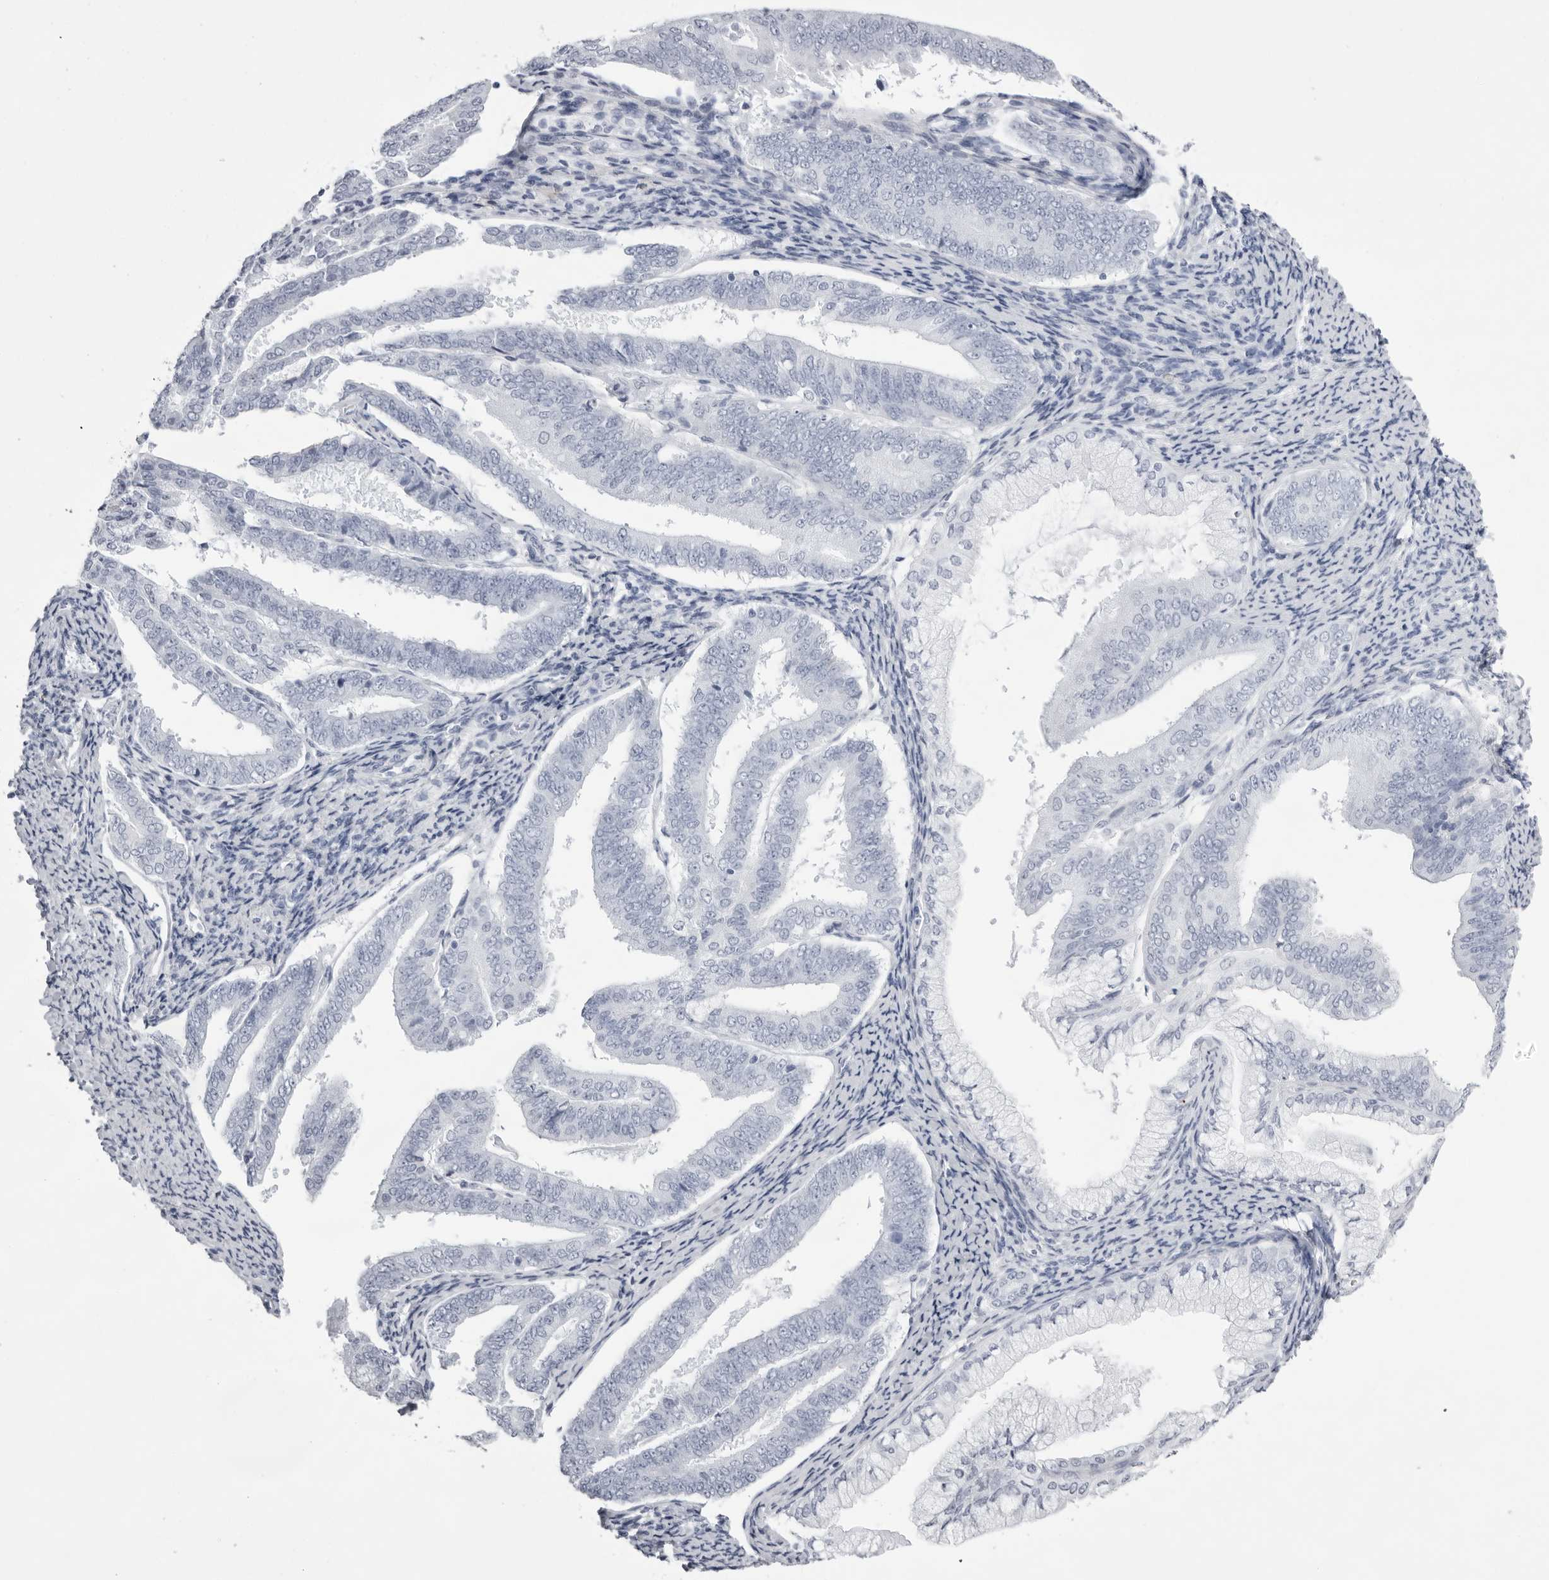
{"staining": {"intensity": "negative", "quantity": "none", "location": "none"}, "tissue": "endometrial cancer", "cell_type": "Tumor cells", "image_type": "cancer", "snomed": [{"axis": "morphology", "description": "Adenocarcinoma, NOS"}, {"axis": "topography", "description": "Endometrium"}], "caption": "There is no significant staining in tumor cells of adenocarcinoma (endometrial).", "gene": "TMOD4", "patient": {"sex": "female", "age": 63}}